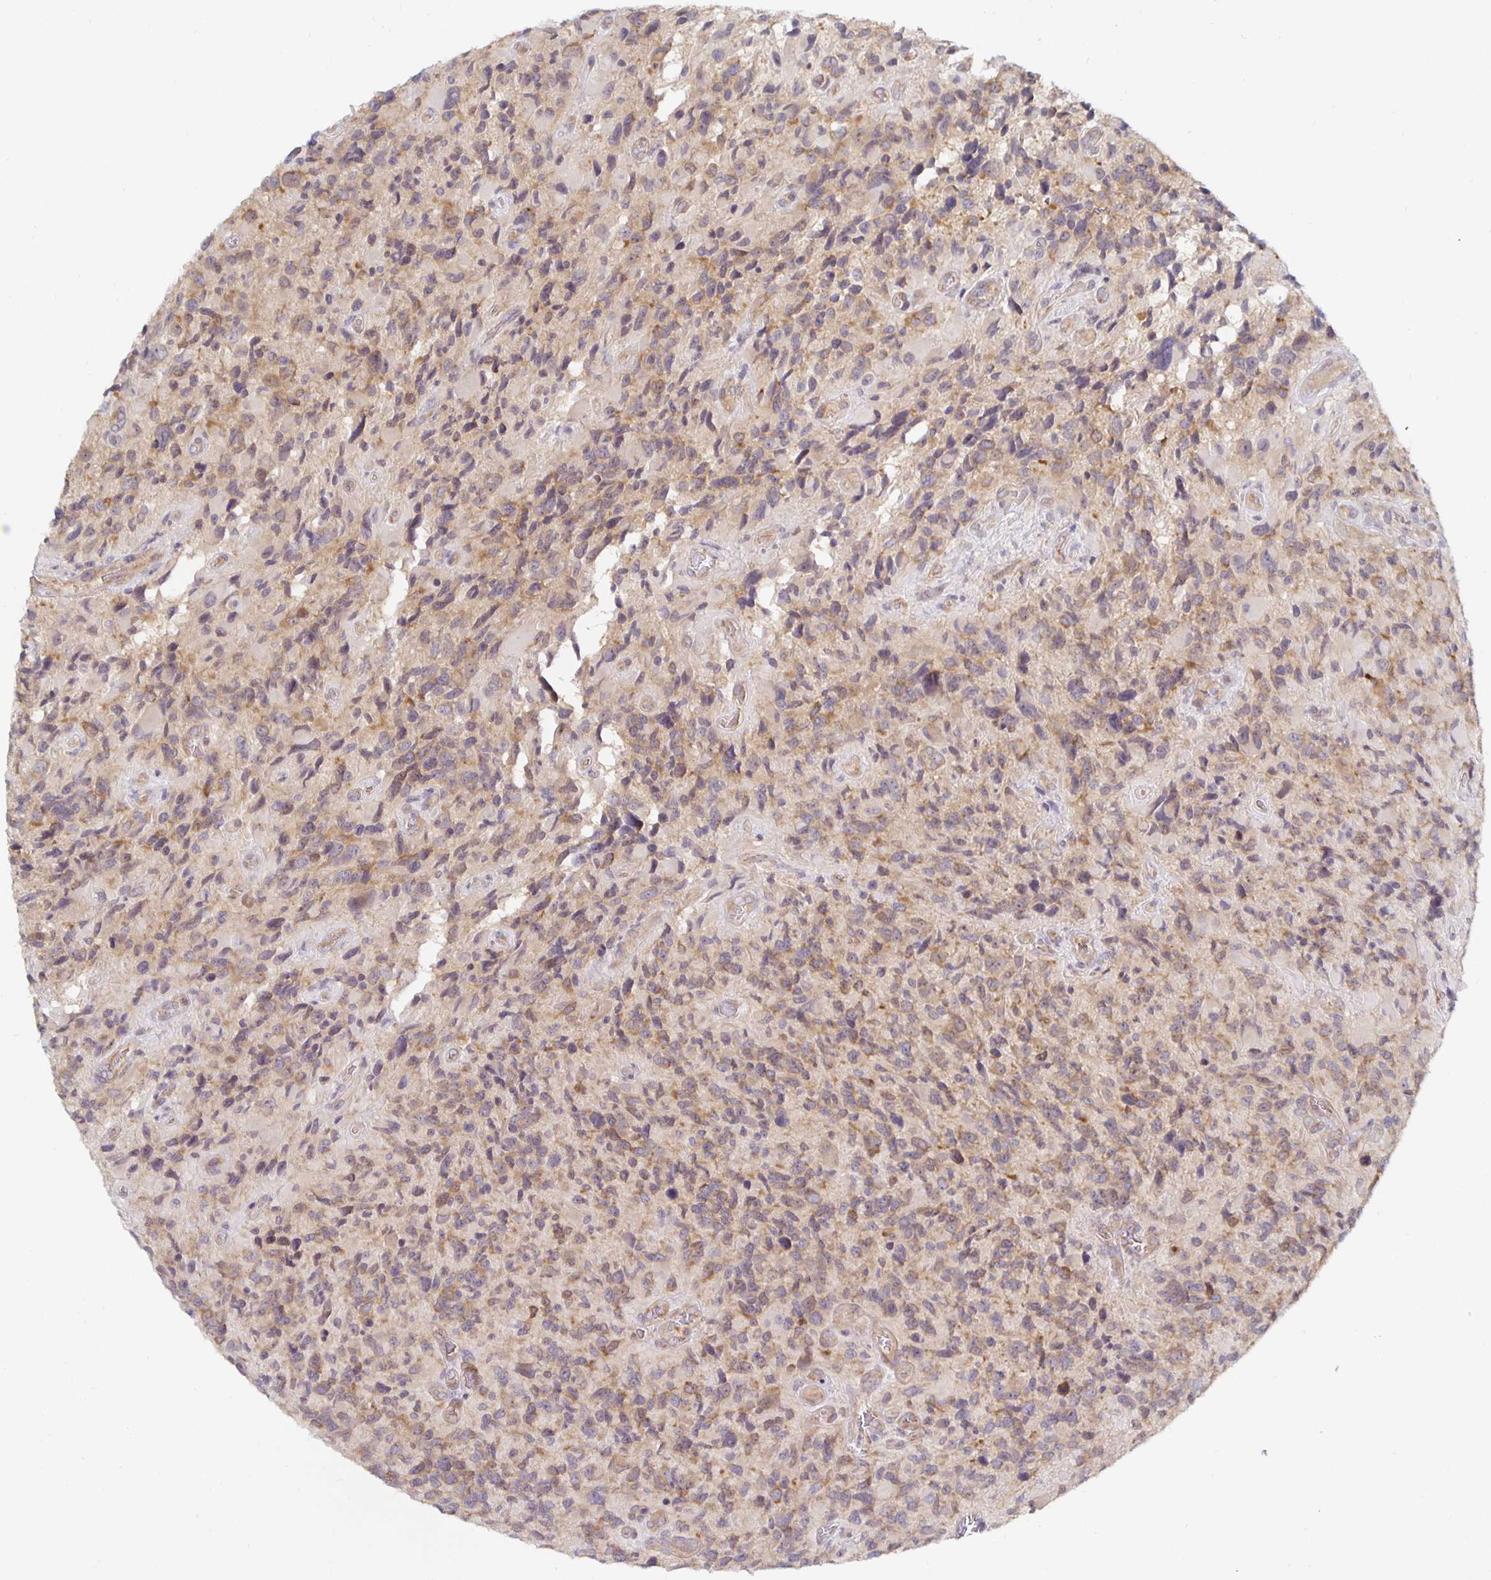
{"staining": {"intensity": "moderate", "quantity": "25%-75%", "location": "cytoplasmic/membranous"}, "tissue": "glioma", "cell_type": "Tumor cells", "image_type": "cancer", "snomed": [{"axis": "morphology", "description": "Glioma, malignant, High grade"}, {"axis": "topography", "description": "Brain"}], "caption": "A high-resolution histopathology image shows immunohistochemistry staining of glioma, which displays moderate cytoplasmic/membranous expression in about 25%-75% of tumor cells. (Stains: DAB (3,3'-diaminobenzidine) in brown, nuclei in blue, Microscopy: brightfield microscopy at high magnification).", "gene": "PDAP1", "patient": {"sex": "male", "age": 46}}